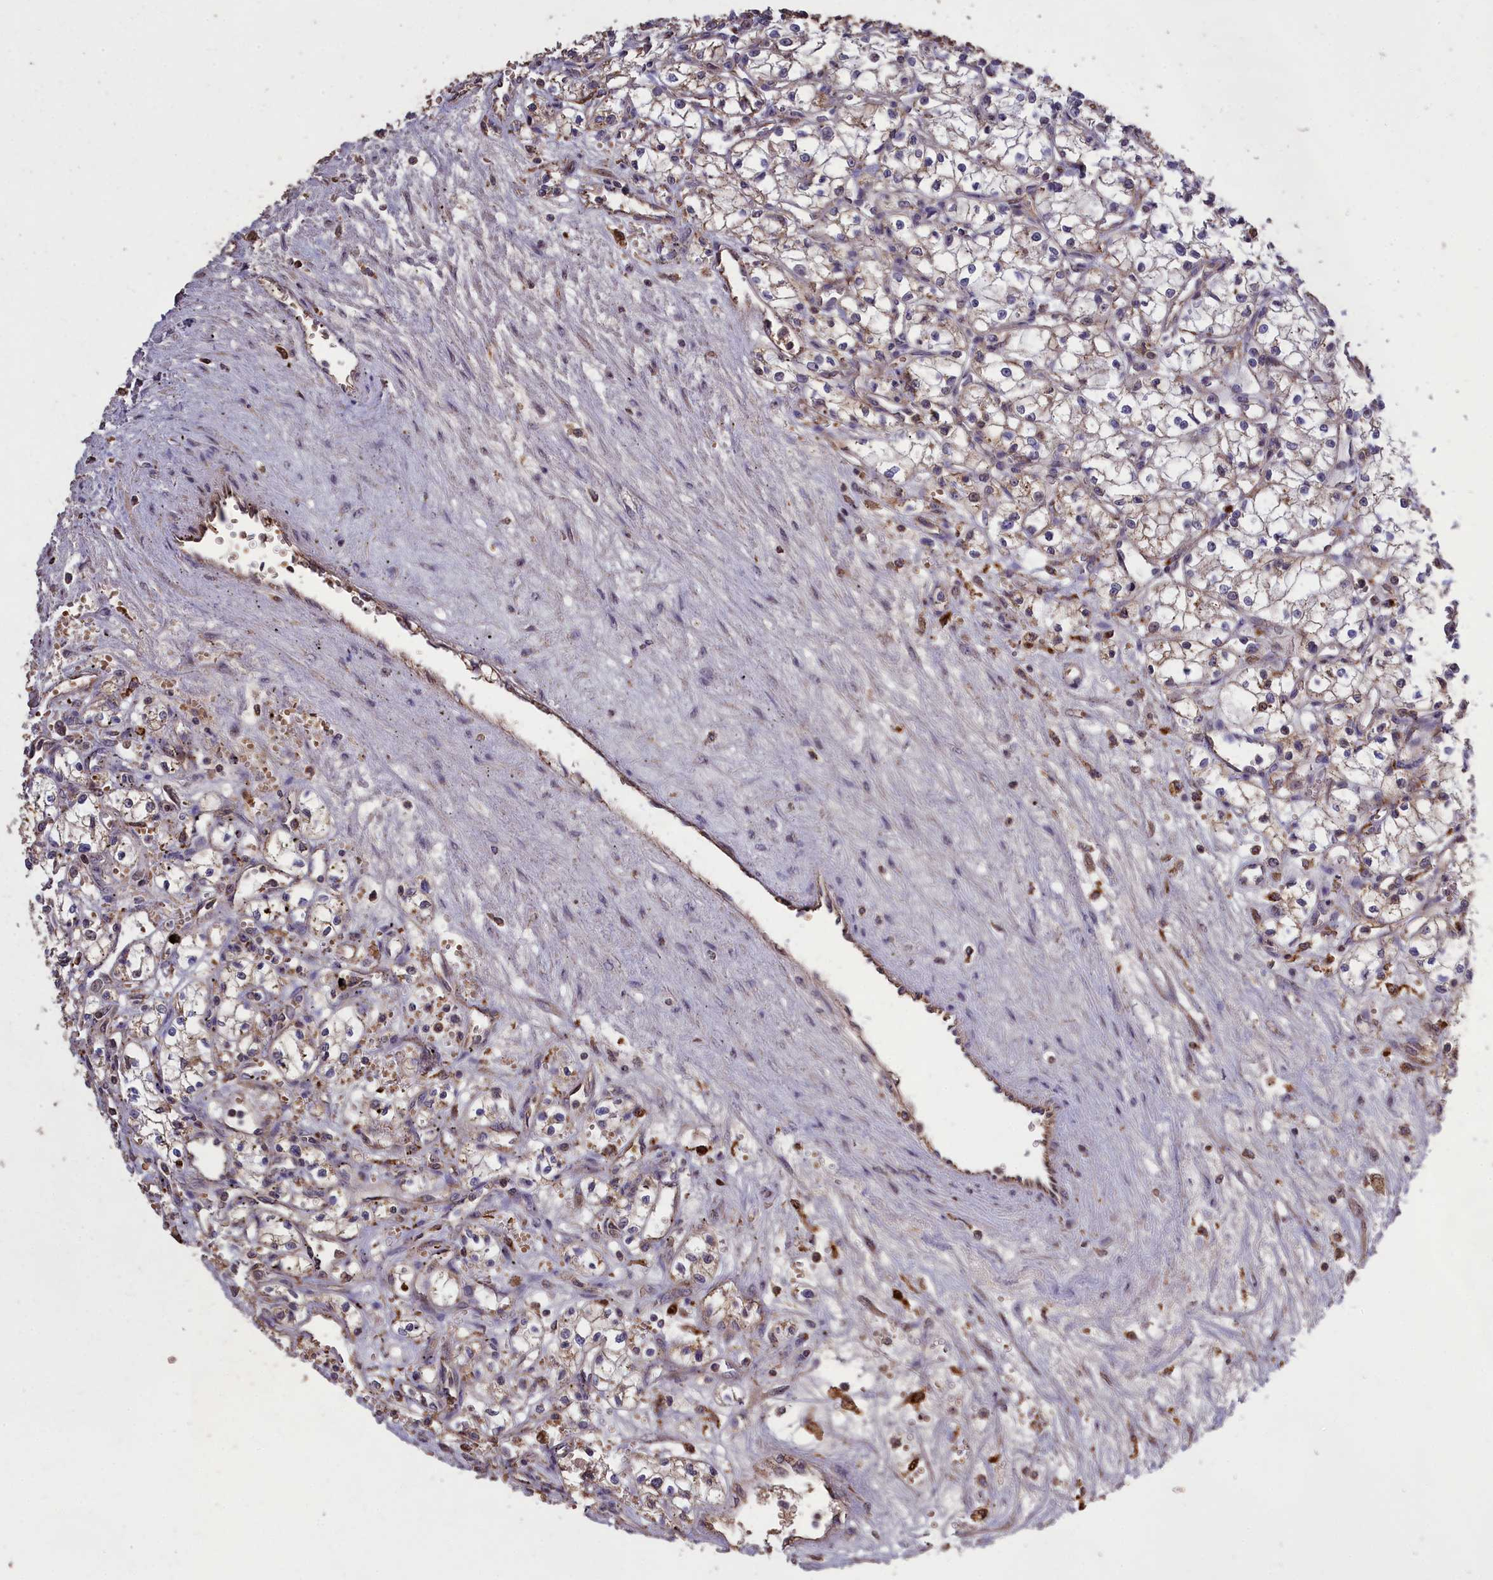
{"staining": {"intensity": "weak", "quantity": "25%-75%", "location": "cytoplasmic/membranous"}, "tissue": "renal cancer", "cell_type": "Tumor cells", "image_type": "cancer", "snomed": [{"axis": "morphology", "description": "Adenocarcinoma, NOS"}, {"axis": "topography", "description": "Kidney"}], "caption": "Tumor cells exhibit low levels of weak cytoplasmic/membranous staining in about 25%-75% of cells in human adenocarcinoma (renal).", "gene": "CLRN2", "patient": {"sex": "male", "age": 59}}